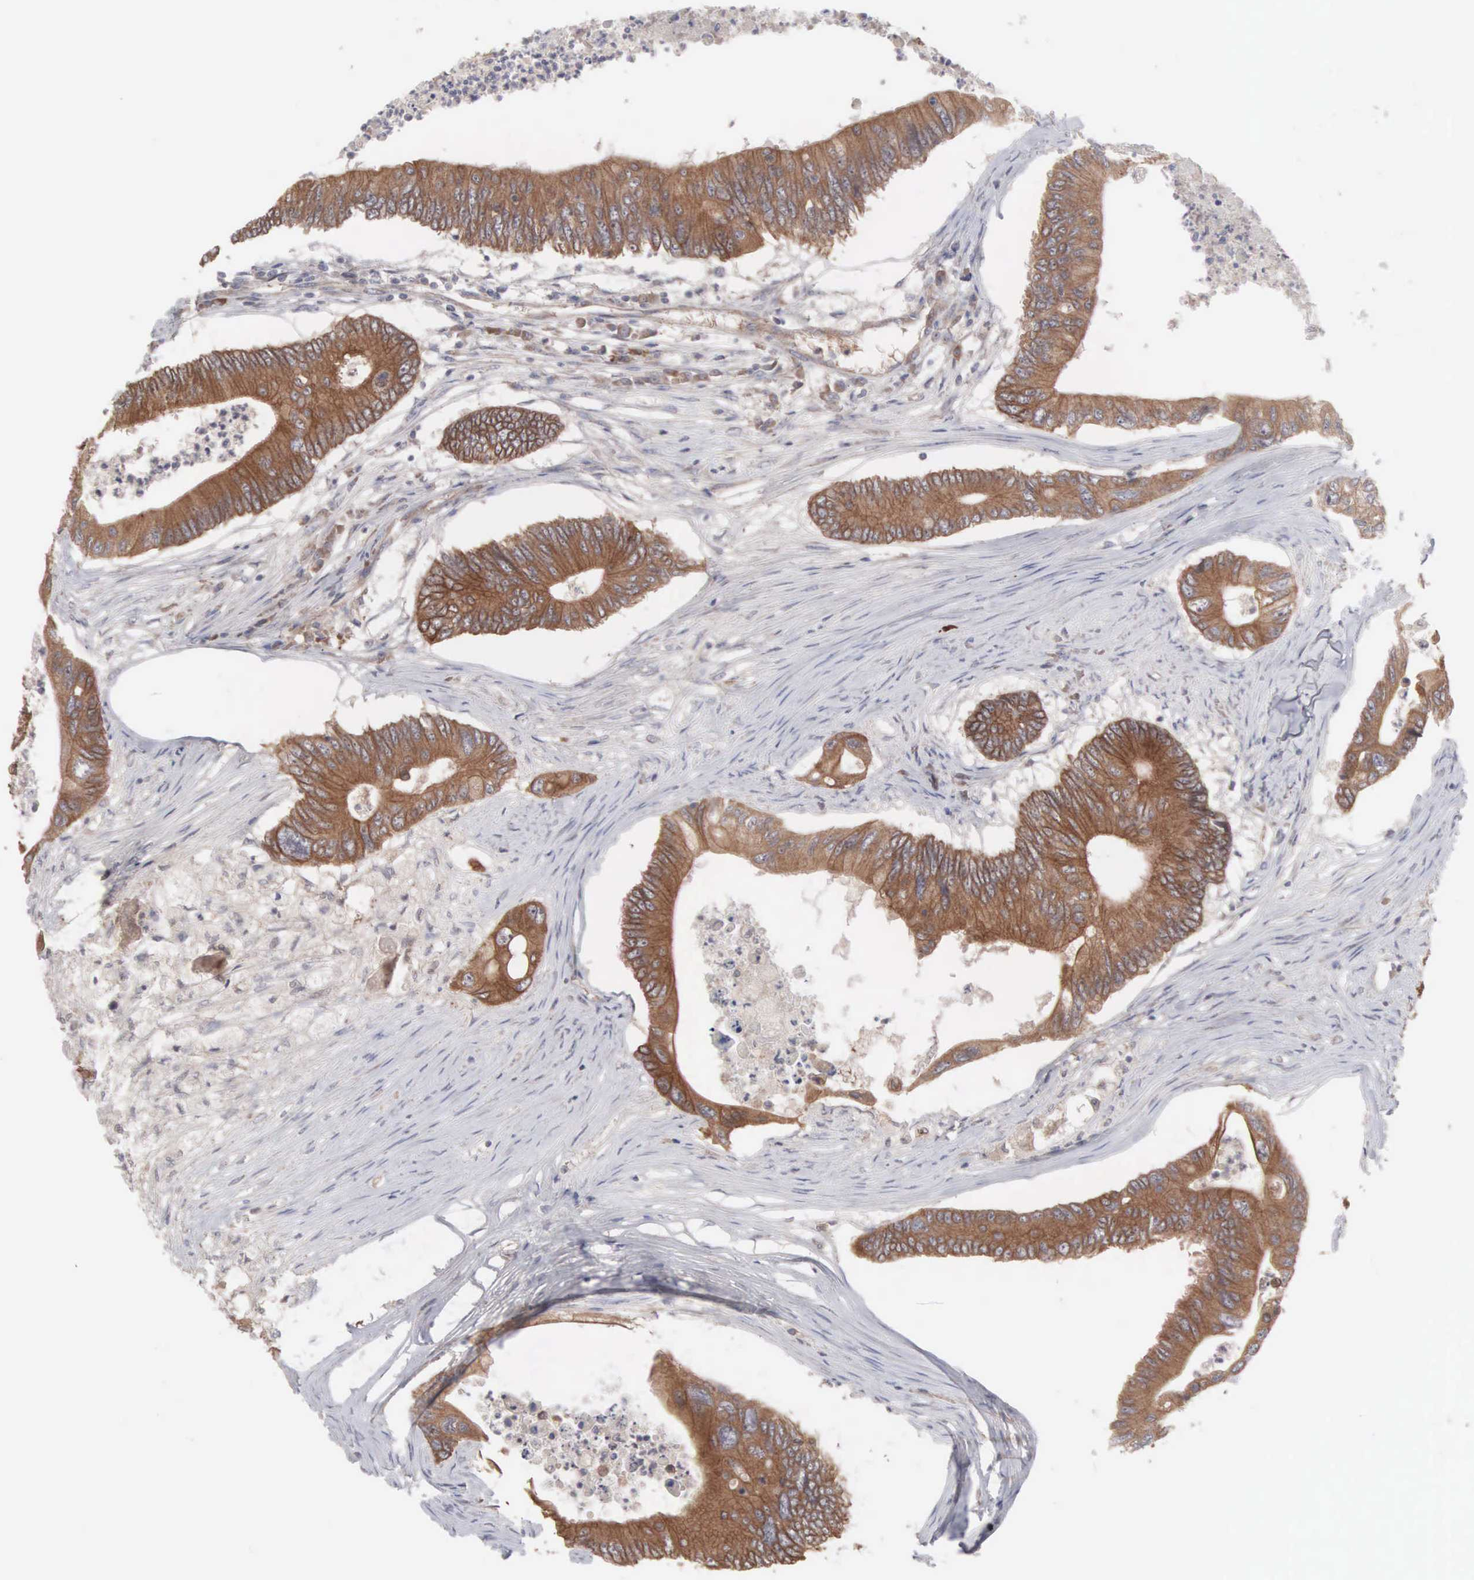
{"staining": {"intensity": "strong", "quantity": ">75%", "location": "cytoplasmic/membranous"}, "tissue": "colorectal cancer", "cell_type": "Tumor cells", "image_type": "cancer", "snomed": [{"axis": "morphology", "description": "Adenocarcinoma, NOS"}, {"axis": "topography", "description": "Colon"}], "caption": "An immunohistochemistry (IHC) histopathology image of neoplastic tissue is shown. Protein staining in brown labels strong cytoplasmic/membranous positivity in adenocarcinoma (colorectal) within tumor cells.", "gene": "INF2", "patient": {"sex": "male", "age": 65}}